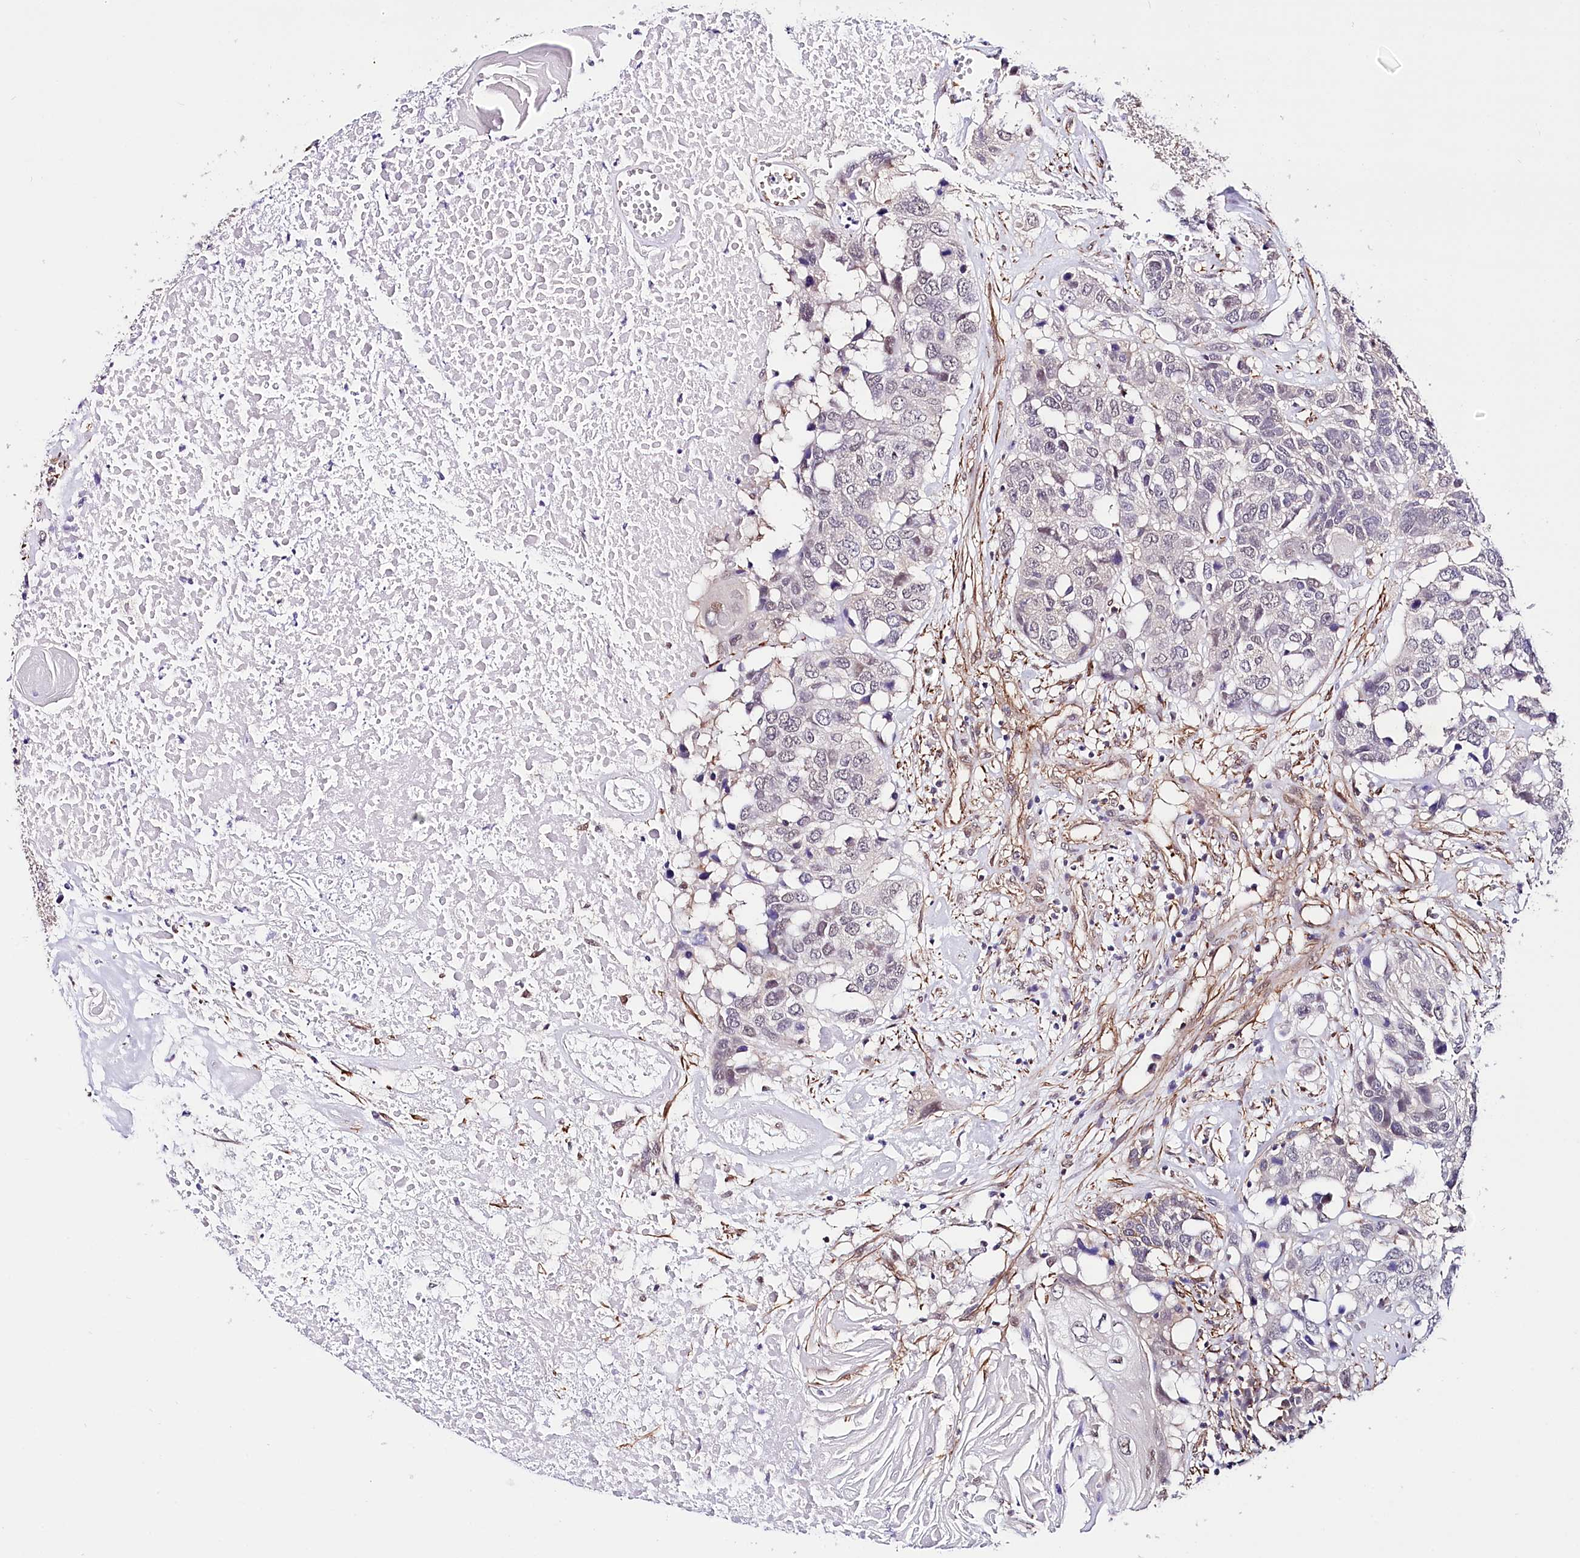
{"staining": {"intensity": "negative", "quantity": "none", "location": "none"}, "tissue": "head and neck cancer", "cell_type": "Tumor cells", "image_type": "cancer", "snomed": [{"axis": "morphology", "description": "Squamous cell carcinoma, NOS"}, {"axis": "topography", "description": "Head-Neck"}], "caption": "This micrograph is of head and neck cancer (squamous cell carcinoma) stained with immunohistochemistry to label a protein in brown with the nuclei are counter-stained blue. There is no positivity in tumor cells.", "gene": "PPP2R5B", "patient": {"sex": "male", "age": 66}}